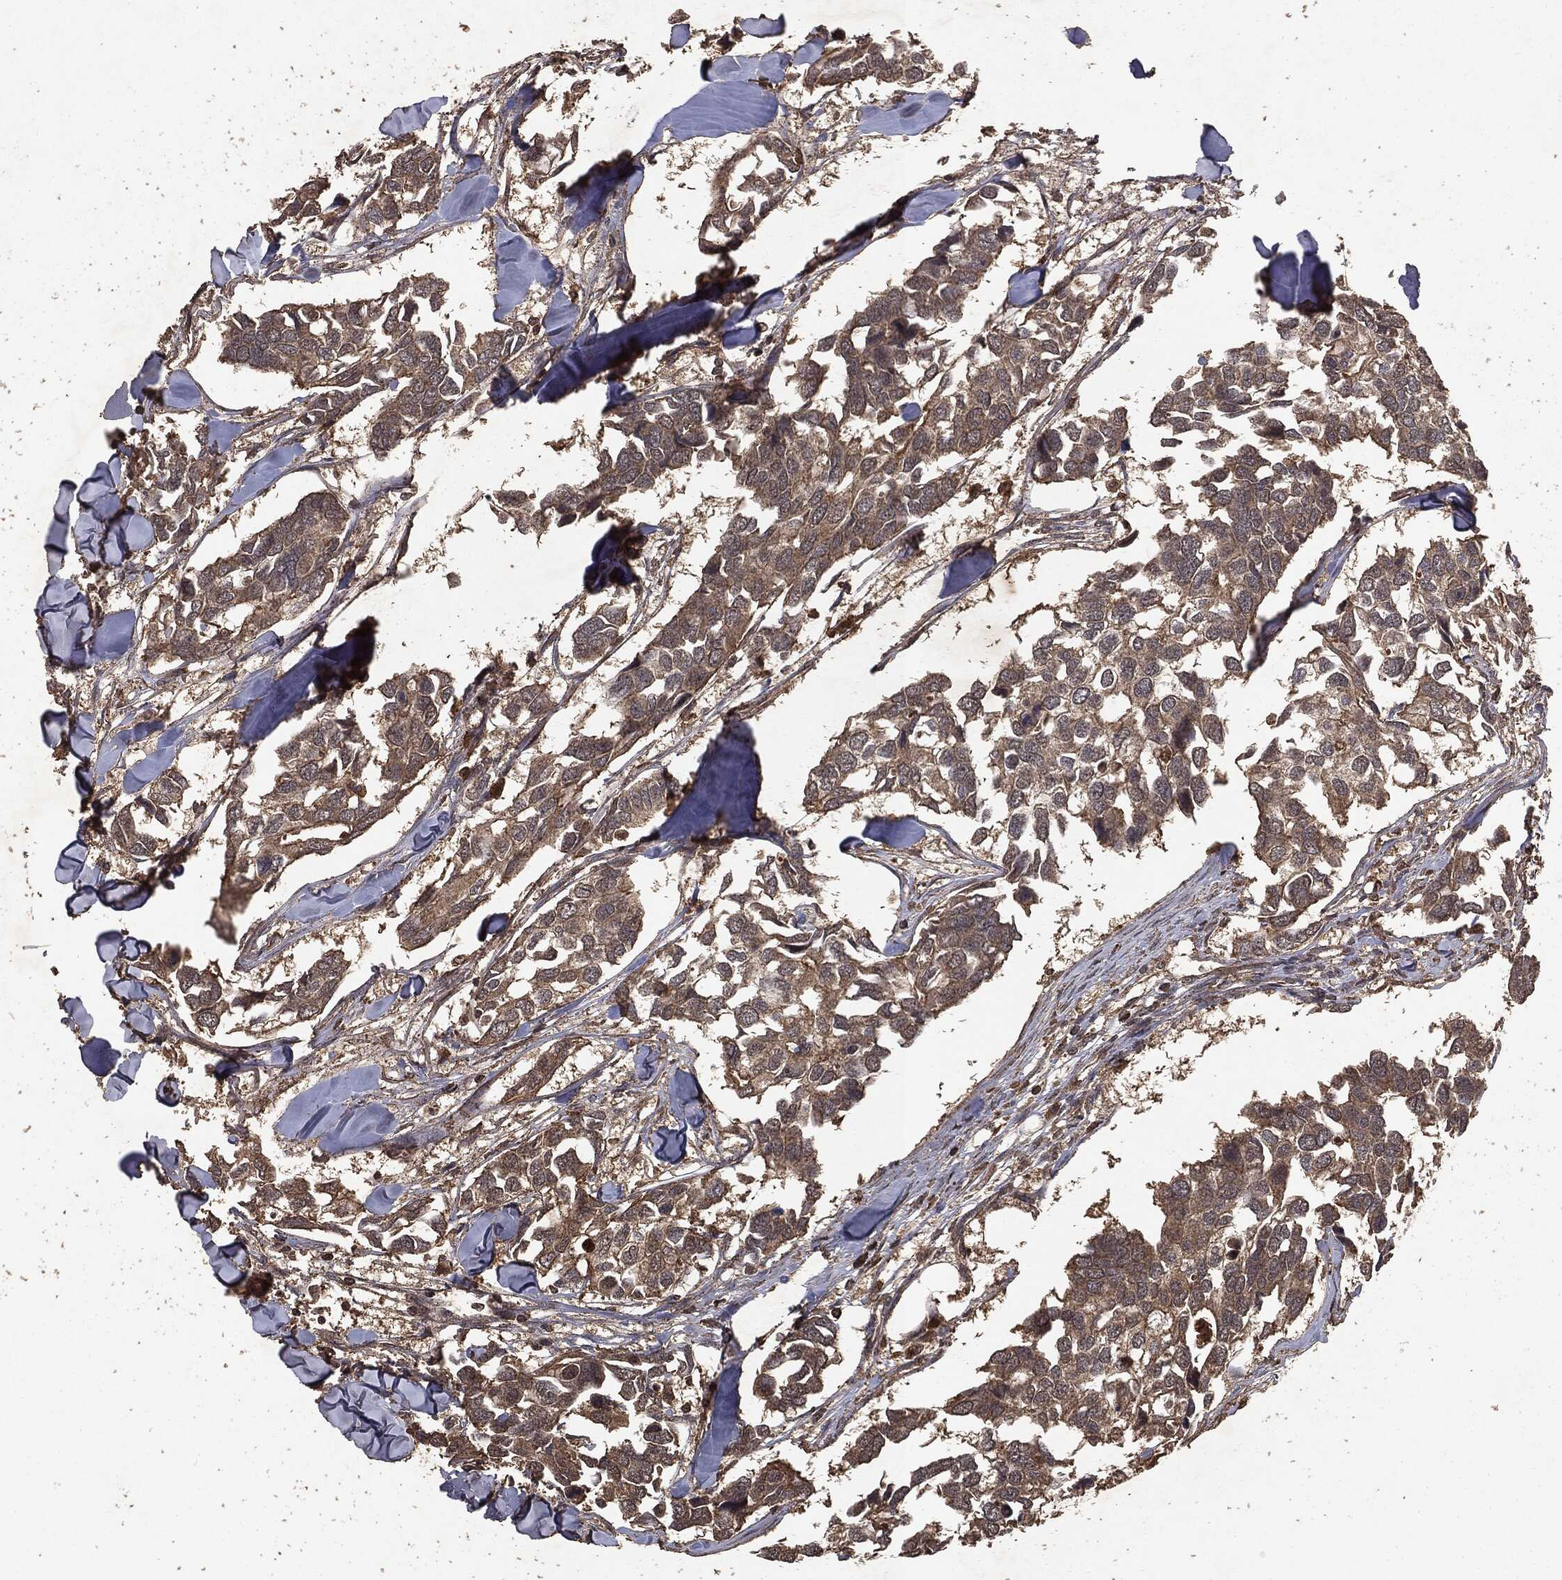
{"staining": {"intensity": "moderate", "quantity": ">75%", "location": "cytoplasmic/membranous"}, "tissue": "breast cancer", "cell_type": "Tumor cells", "image_type": "cancer", "snomed": [{"axis": "morphology", "description": "Duct carcinoma"}, {"axis": "topography", "description": "Breast"}], "caption": "Tumor cells exhibit medium levels of moderate cytoplasmic/membranous expression in approximately >75% of cells in breast cancer.", "gene": "NME1", "patient": {"sex": "female", "age": 83}}